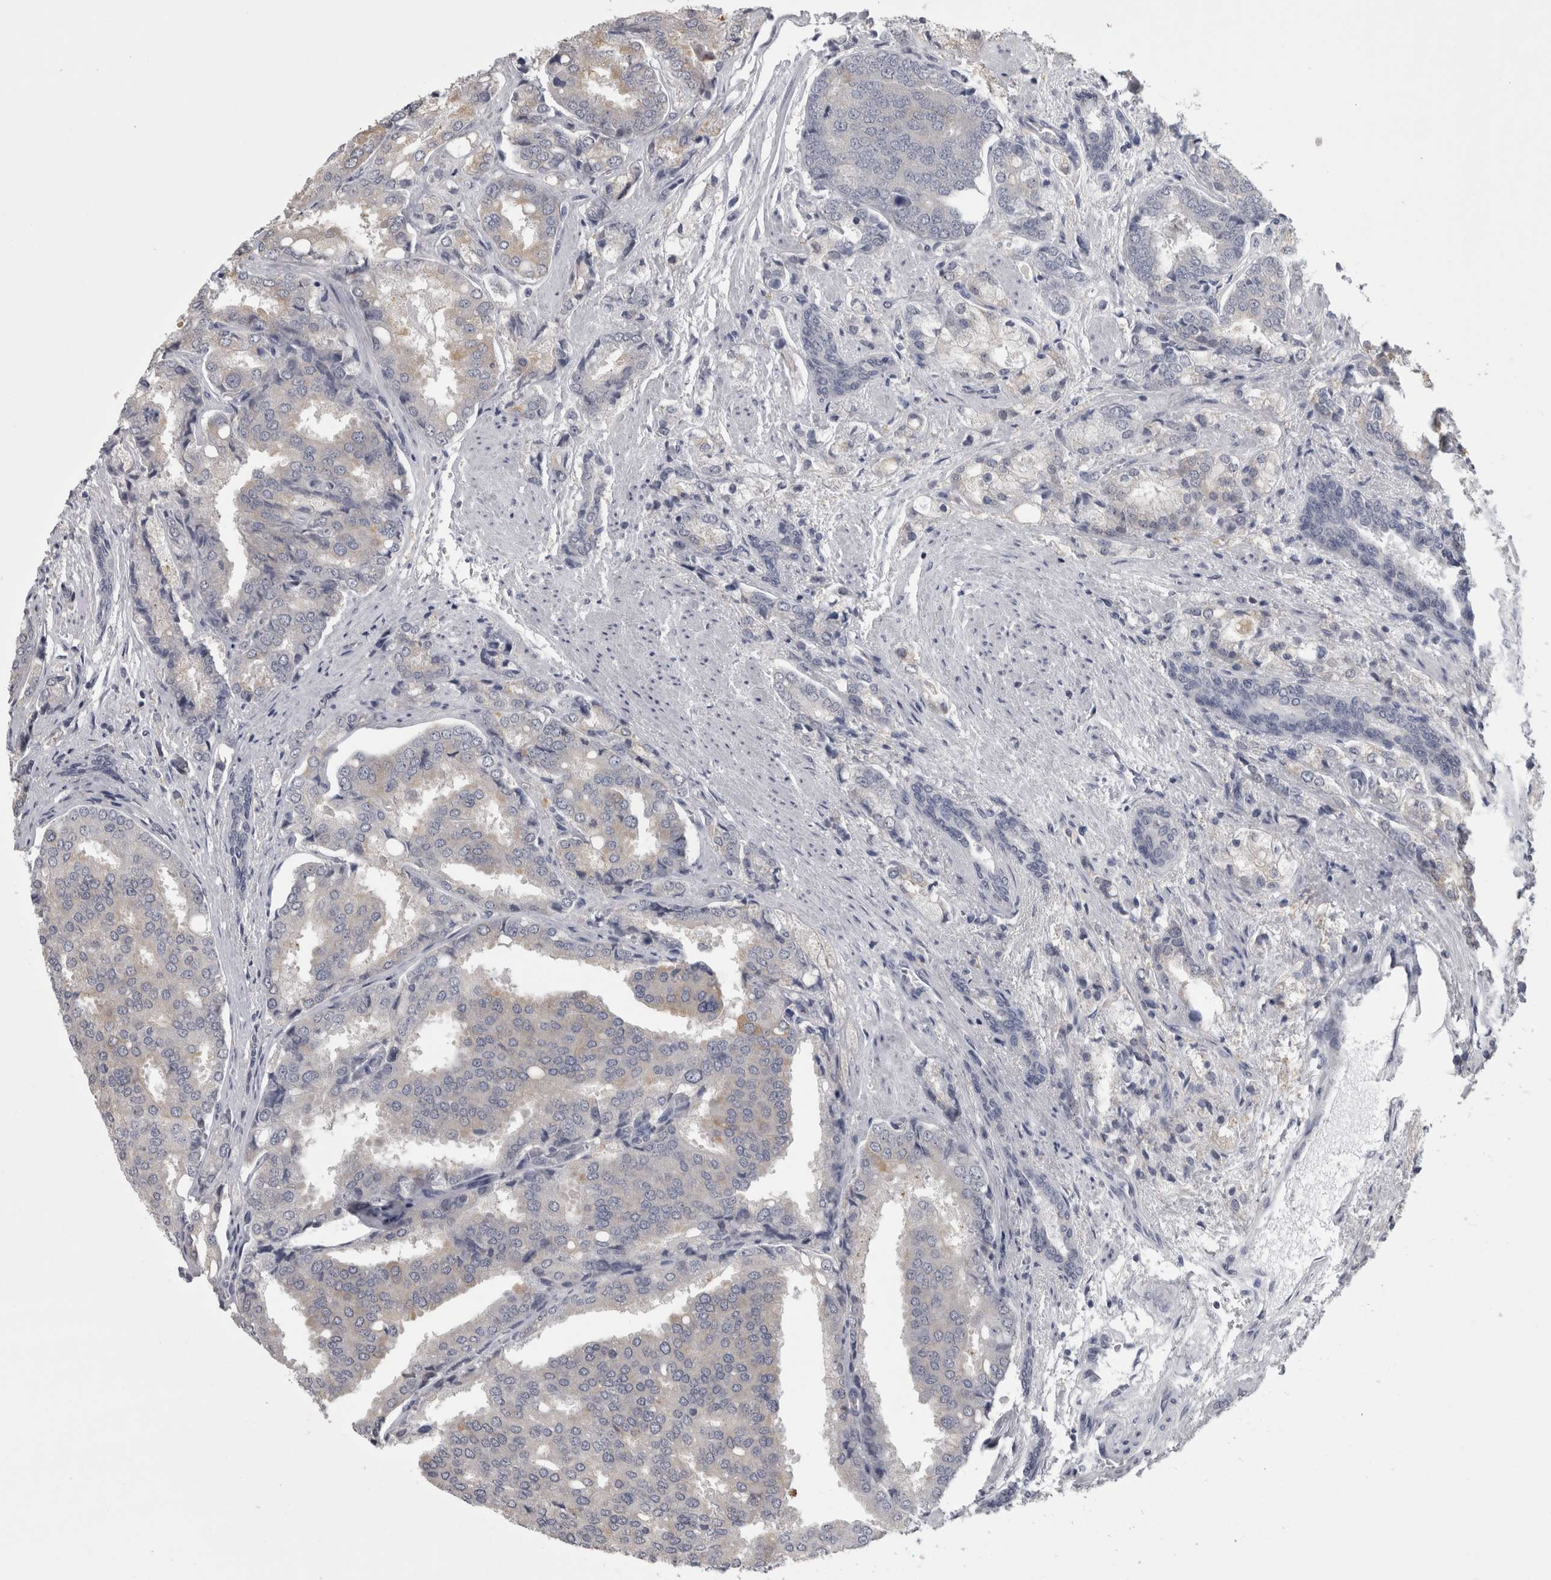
{"staining": {"intensity": "negative", "quantity": "none", "location": "none"}, "tissue": "prostate cancer", "cell_type": "Tumor cells", "image_type": "cancer", "snomed": [{"axis": "morphology", "description": "Adenocarcinoma, High grade"}, {"axis": "topography", "description": "Prostate"}], "caption": "Immunohistochemical staining of human prostate adenocarcinoma (high-grade) exhibits no significant staining in tumor cells.", "gene": "APRT", "patient": {"sex": "male", "age": 50}}